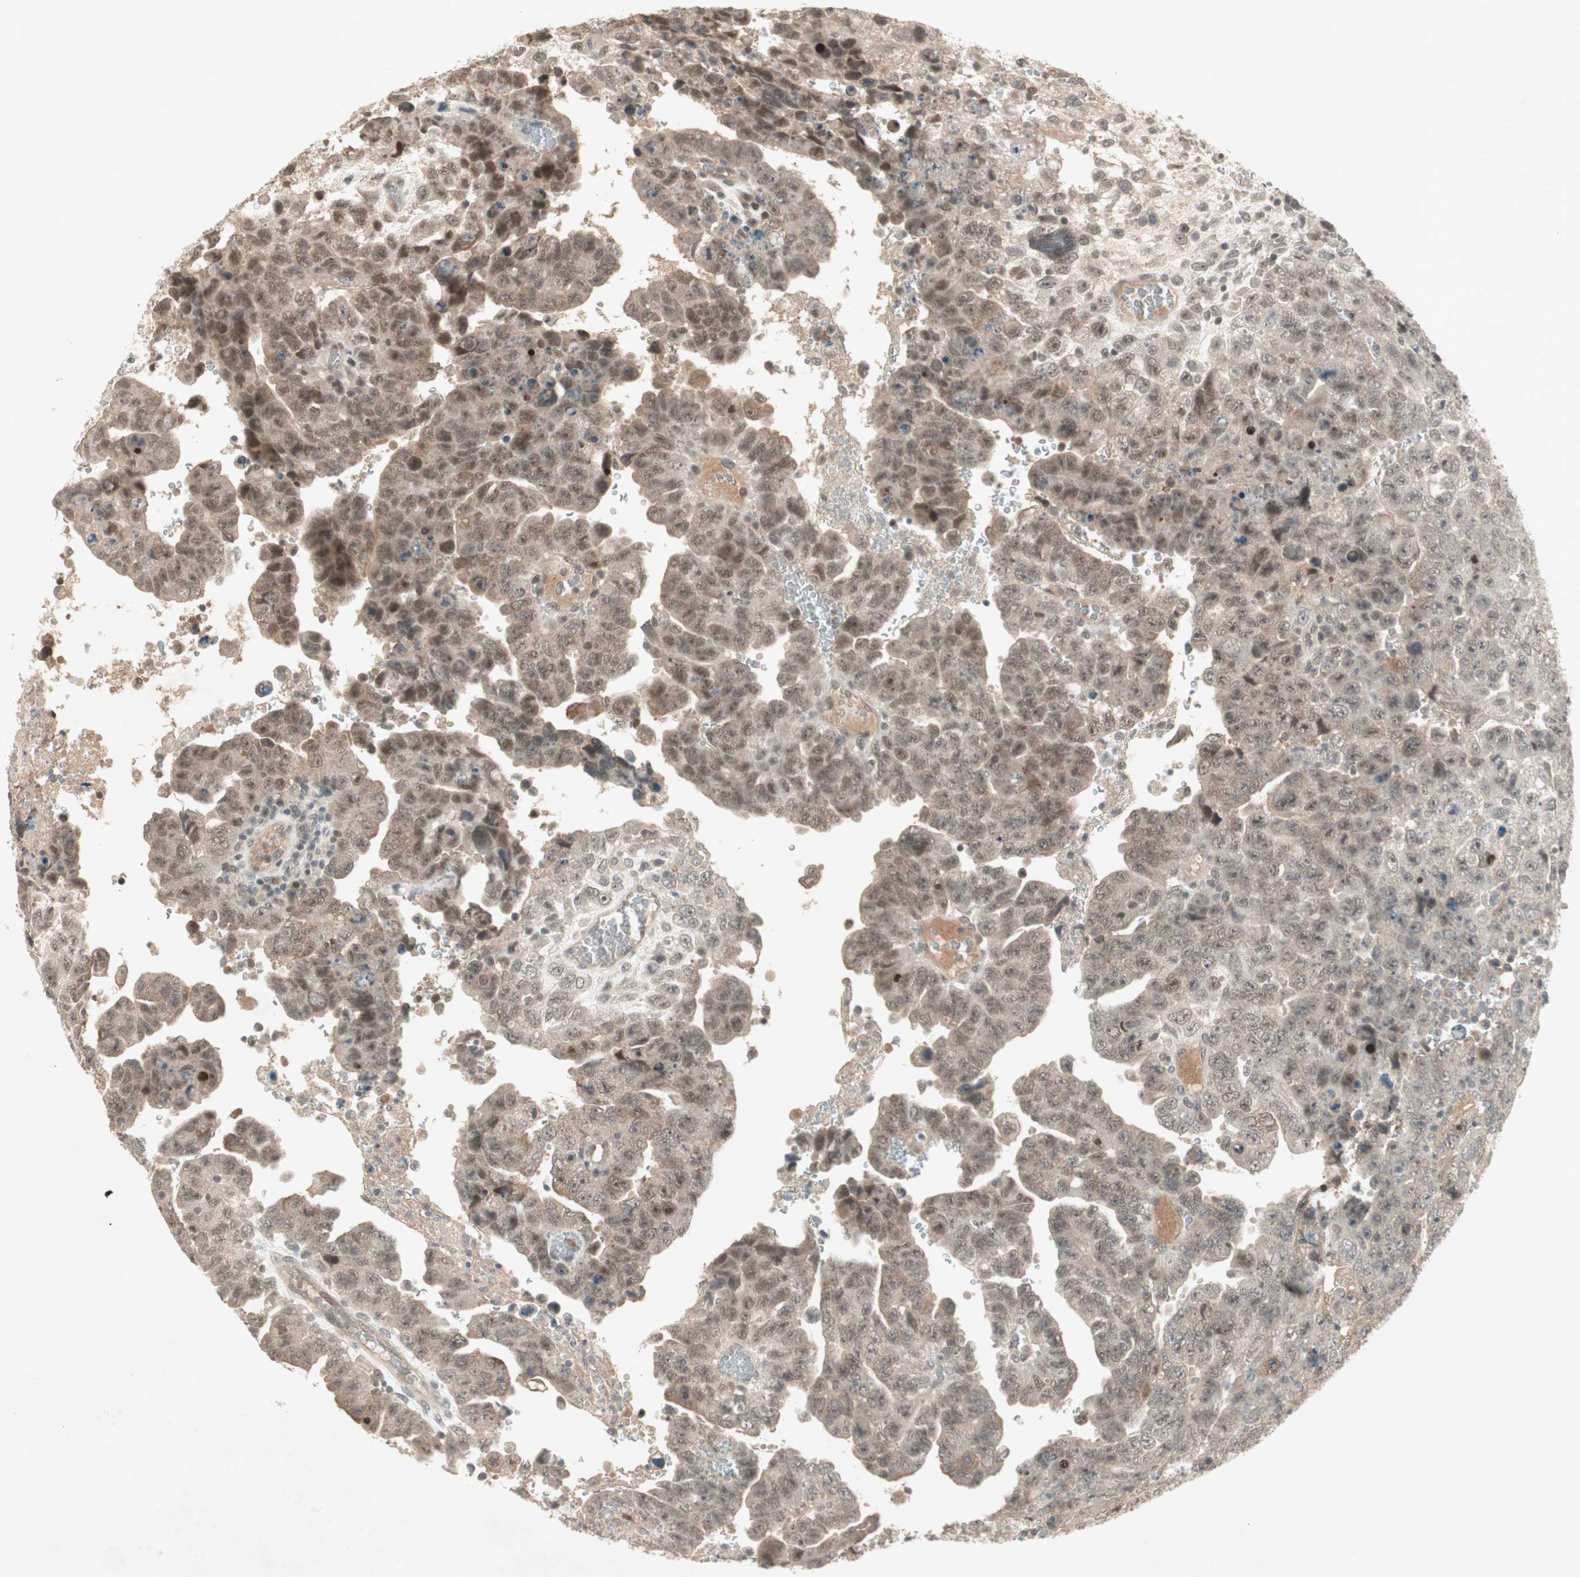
{"staining": {"intensity": "moderate", "quantity": "<25%", "location": "nuclear"}, "tissue": "testis cancer", "cell_type": "Tumor cells", "image_type": "cancer", "snomed": [{"axis": "morphology", "description": "Carcinoma, Embryonal, NOS"}, {"axis": "topography", "description": "Testis"}], "caption": "Testis cancer stained with immunohistochemistry reveals moderate nuclear expression in approximately <25% of tumor cells.", "gene": "RNGTT", "patient": {"sex": "male", "age": 28}}